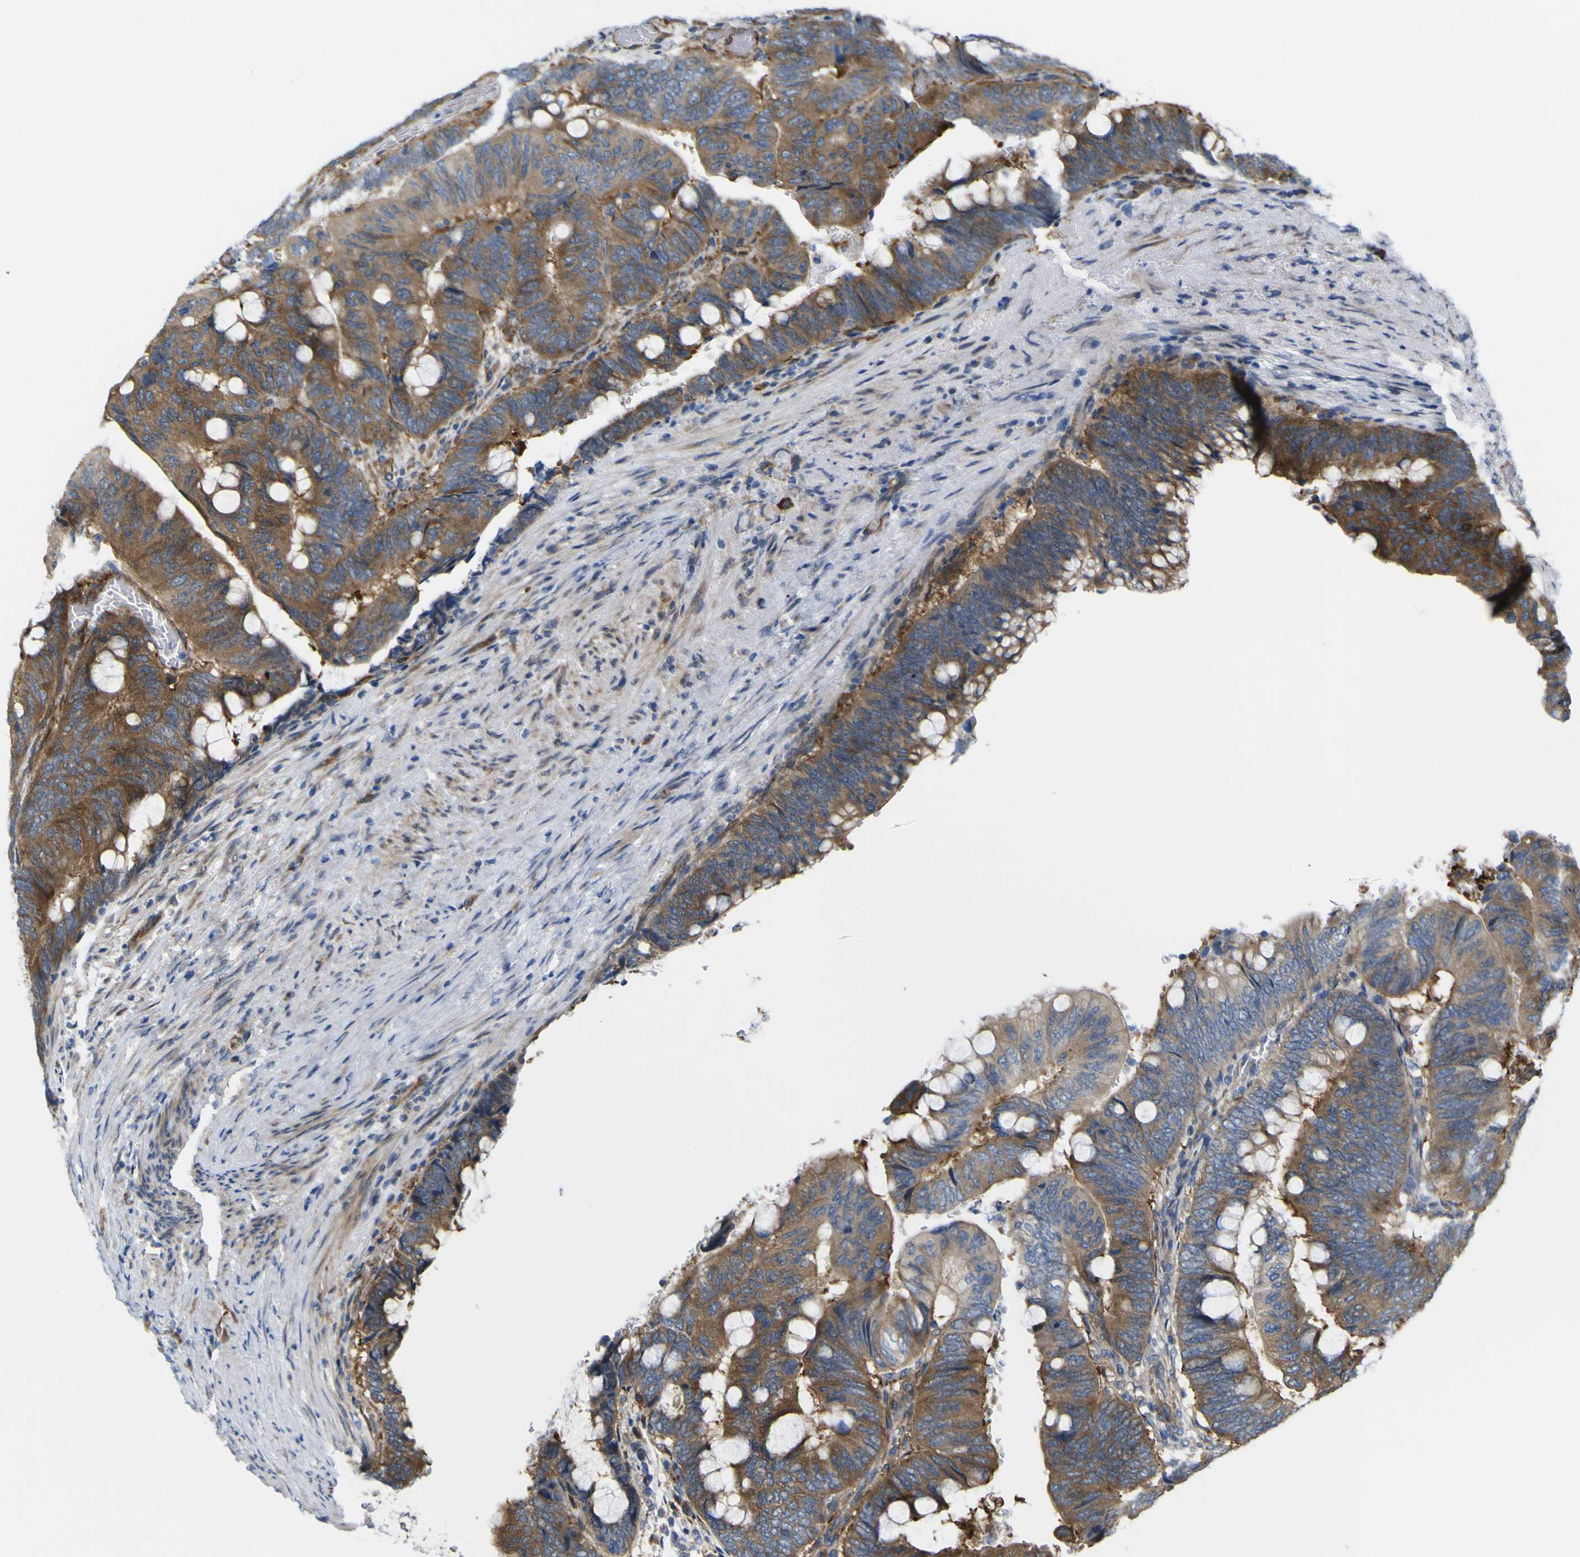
{"staining": {"intensity": "moderate", "quantity": ">75%", "location": "cytoplasmic/membranous"}, "tissue": "colorectal cancer", "cell_type": "Tumor cells", "image_type": "cancer", "snomed": [{"axis": "morphology", "description": "Normal tissue, NOS"}, {"axis": "morphology", "description": "Adenocarcinoma, NOS"}, {"axis": "topography", "description": "Rectum"}, {"axis": "topography", "description": "Peripheral nerve tissue"}], "caption": "A brown stain highlights moderate cytoplasmic/membranous staining of a protein in human colorectal cancer tumor cells.", "gene": "JPH1", "patient": {"sex": "male", "age": 92}}